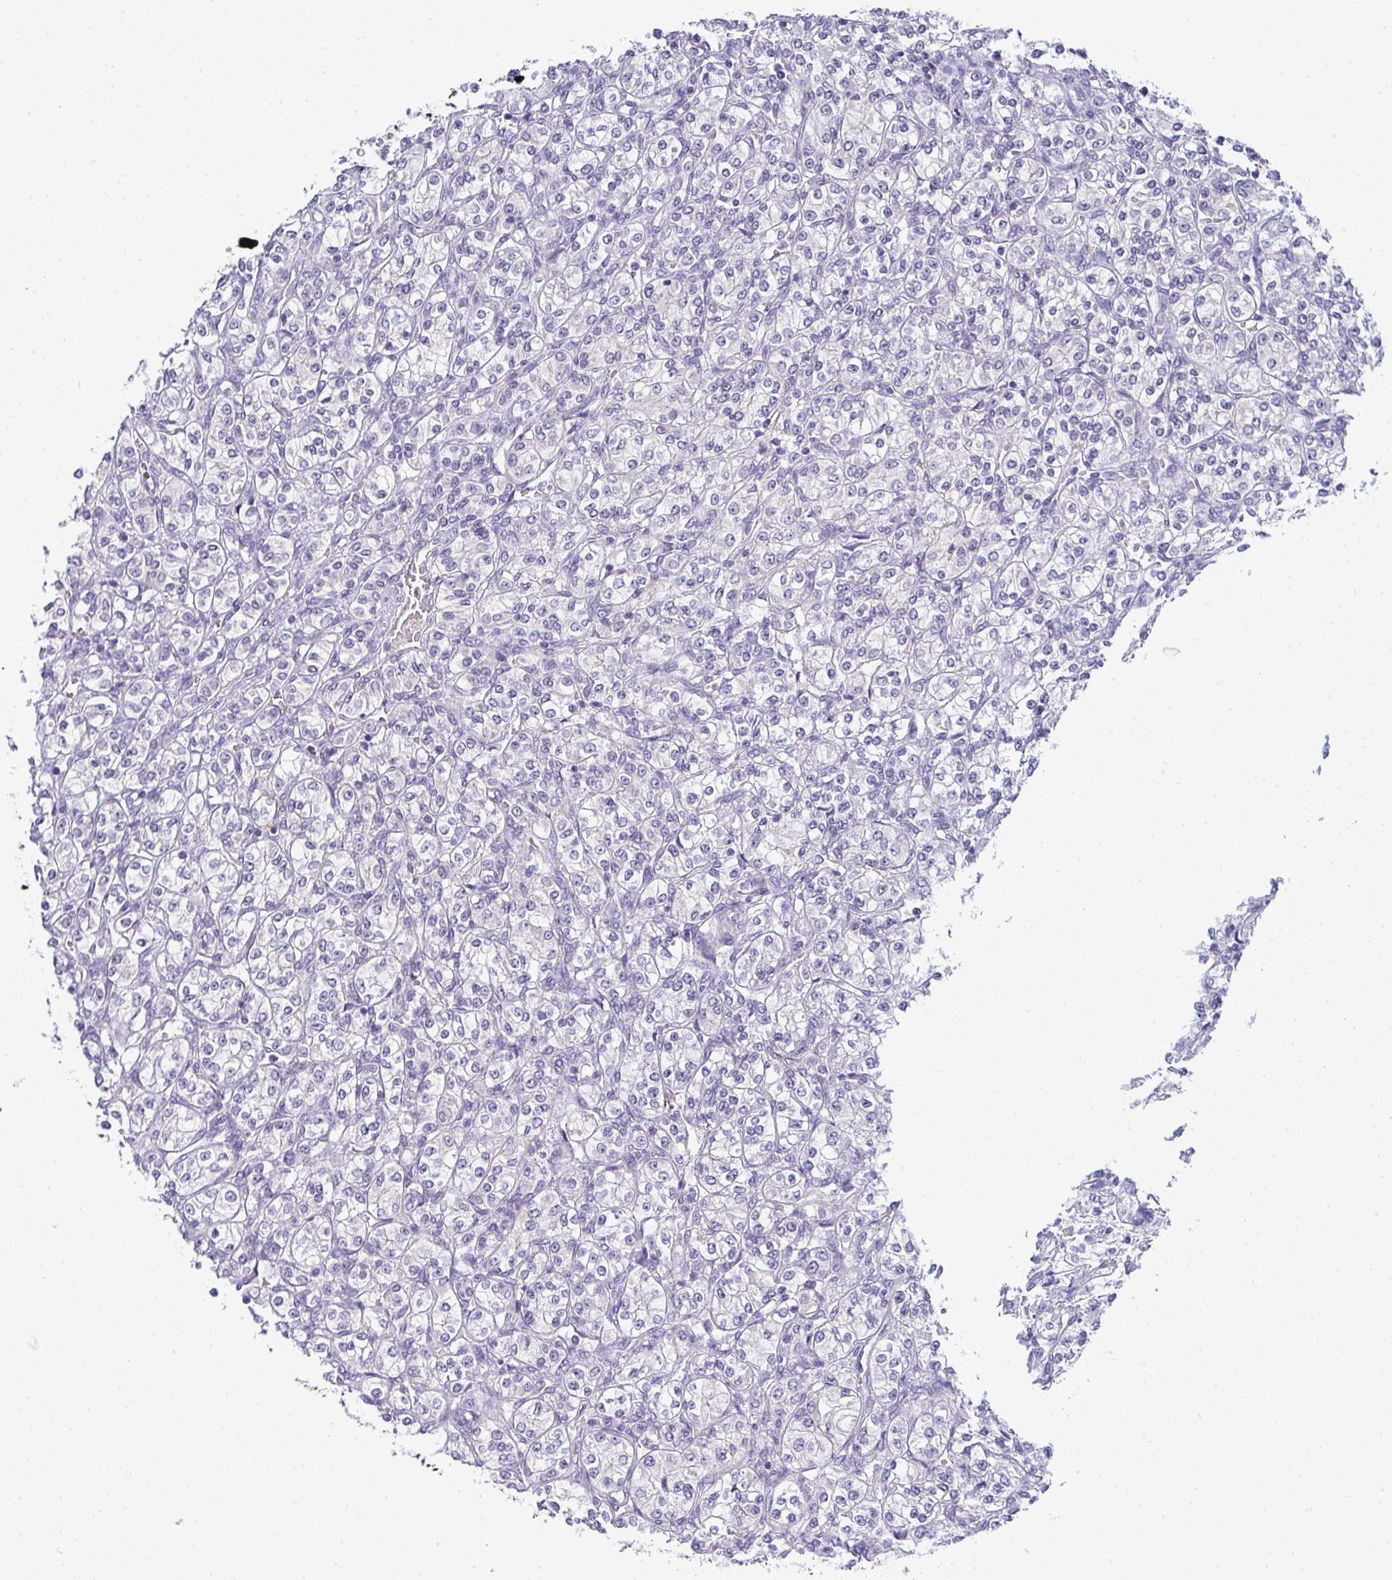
{"staining": {"intensity": "negative", "quantity": "none", "location": "none"}, "tissue": "renal cancer", "cell_type": "Tumor cells", "image_type": "cancer", "snomed": [{"axis": "morphology", "description": "Adenocarcinoma, NOS"}, {"axis": "topography", "description": "Kidney"}], "caption": "Tumor cells are negative for brown protein staining in renal adenocarcinoma.", "gene": "TMEM82", "patient": {"sex": "male", "age": 77}}